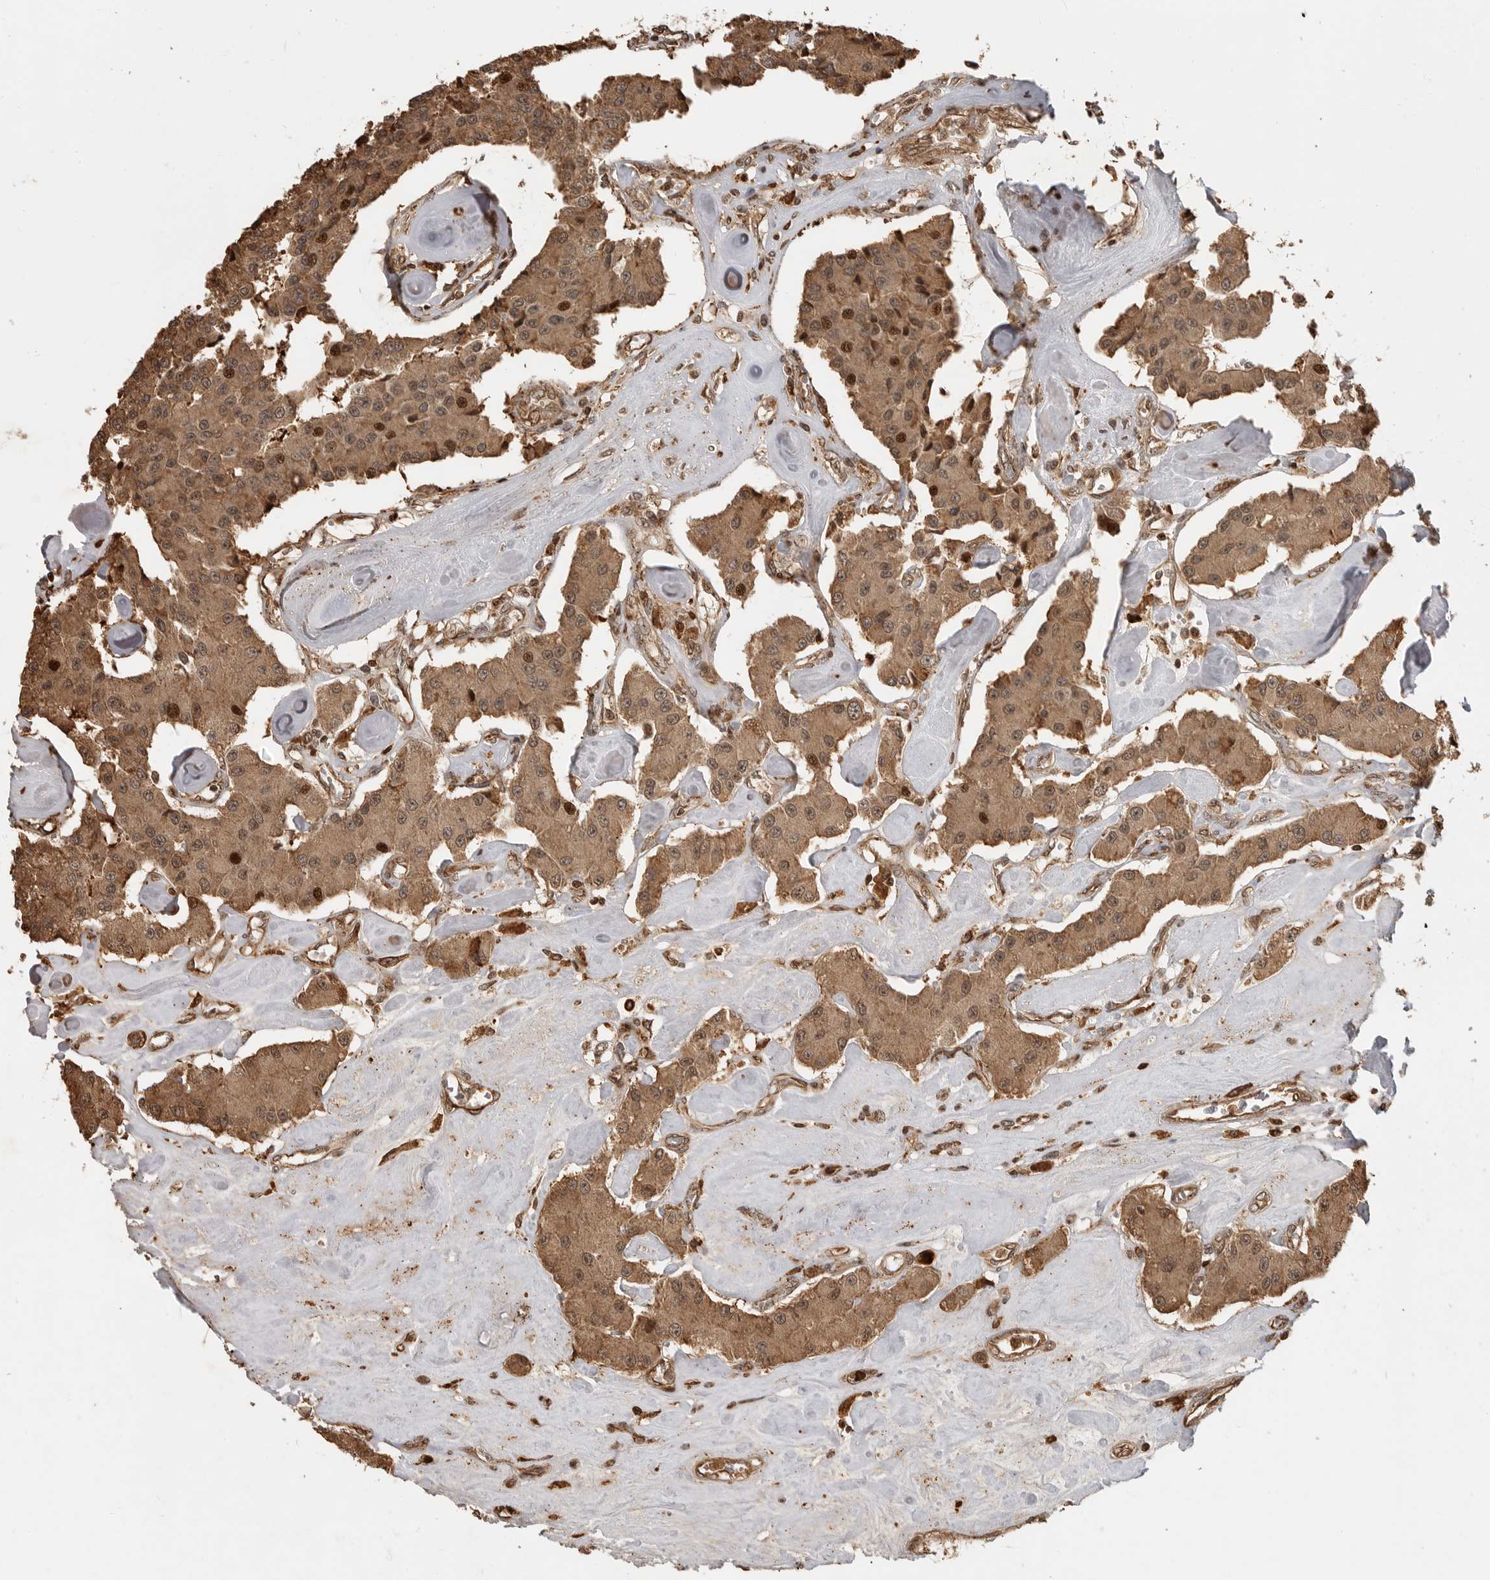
{"staining": {"intensity": "moderate", "quantity": ">75%", "location": "cytoplasmic/membranous,nuclear"}, "tissue": "carcinoid", "cell_type": "Tumor cells", "image_type": "cancer", "snomed": [{"axis": "morphology", "description": "Carcinoid, malignant, NOS"}, {"axis": "topography", "description": "Pancreas"}], "caption": "A medium amount of moderate cytoplasmic/membranous and nuclear expression is present in approximately >75% of tumor cells in carcinoid tissue. The staining was performed using DAB, with brown indicating positive protein expression. Nuclei are stained blue with hematoxylin.", "gene": "BMP2K", "patient": {"sex": "male", "age": 41}}